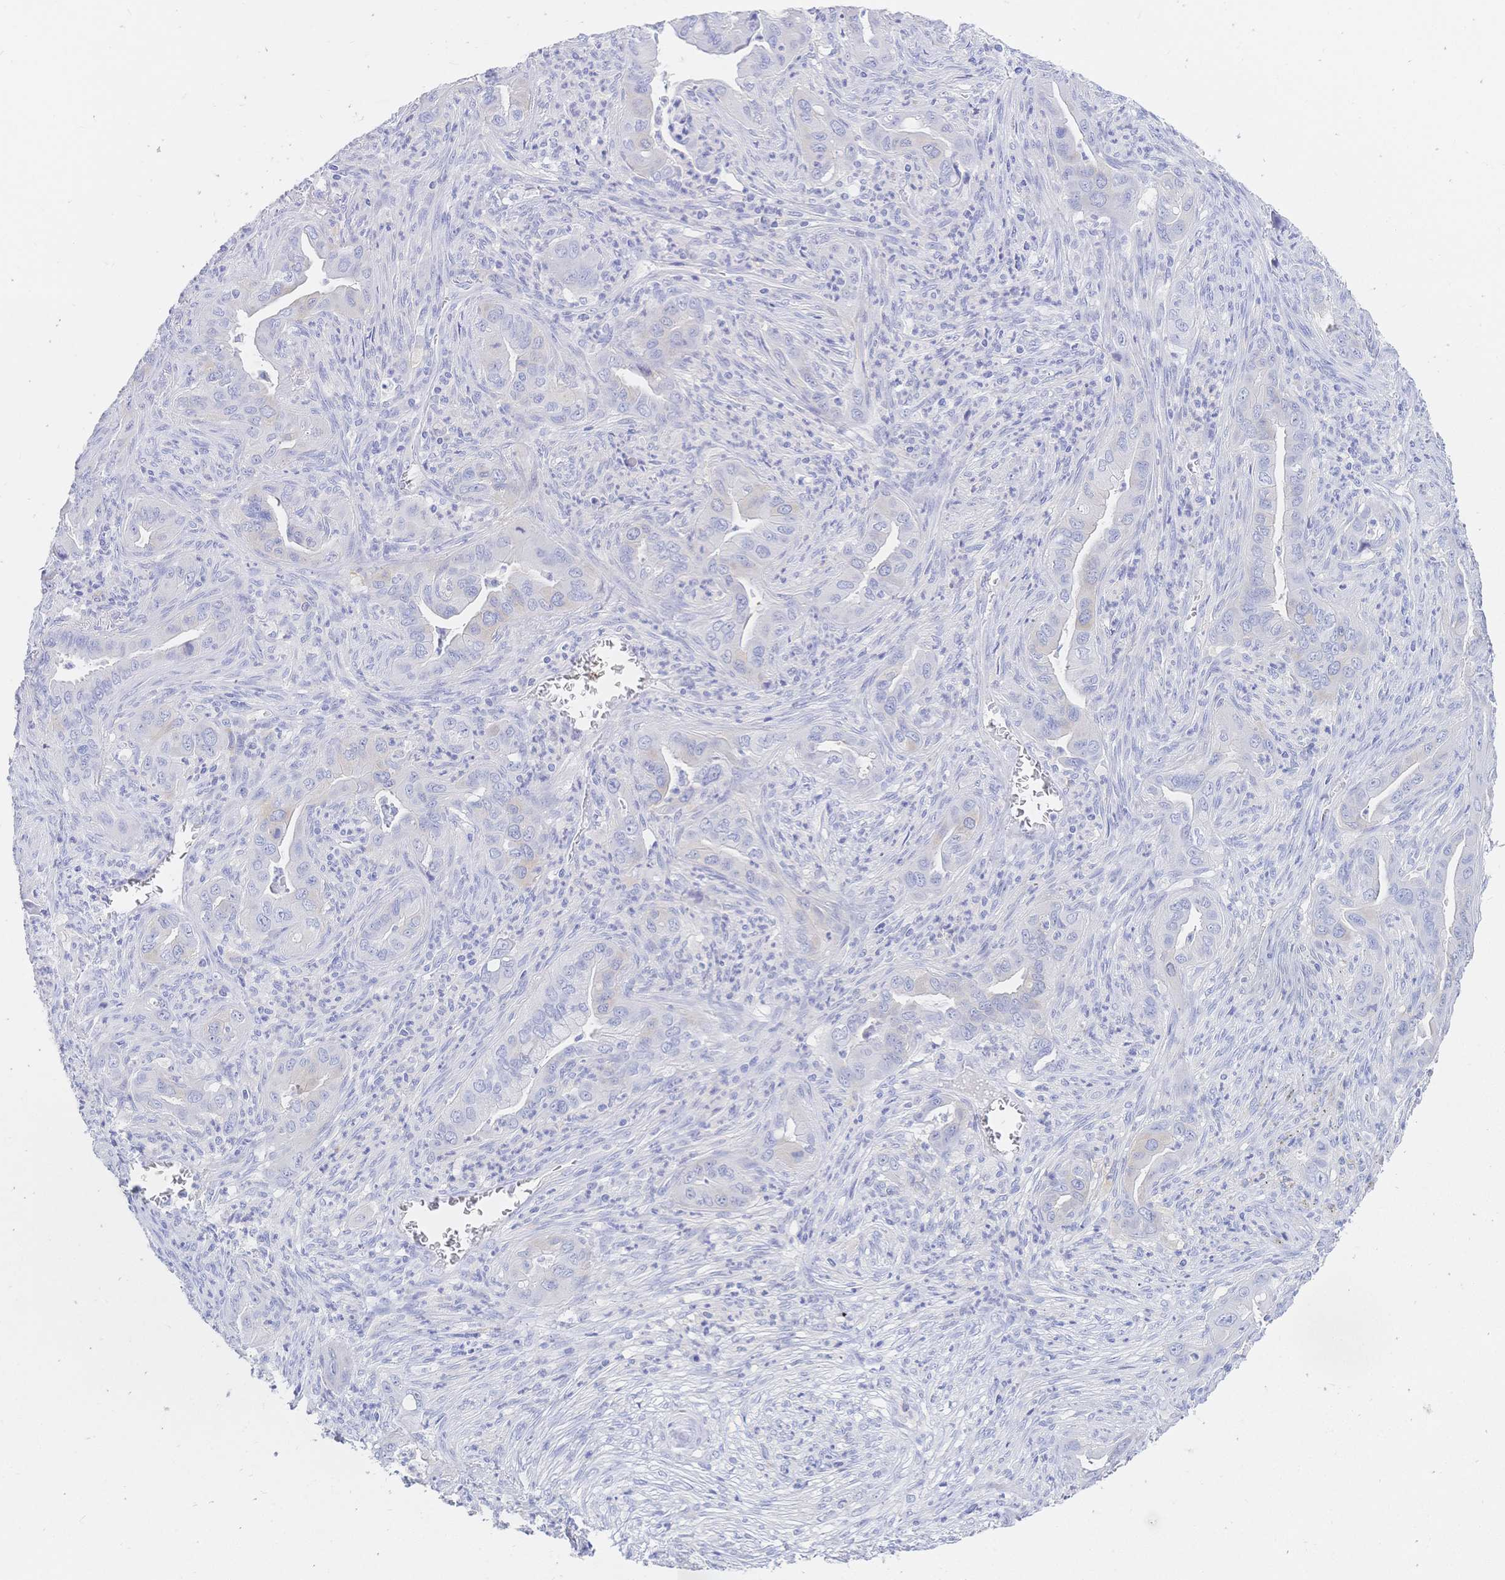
{"staining": {"intensity": "negative", "quantity": "none", "location": "none"}, "tissue": "lung cancer", "cell_type": "Tumor cells", "image_type": "cancer", "snomed": [{"axis": "morphology", "description": "Adenocarcinoma, NOS"}, {"axis": "topography", "description": "Lung"}], "caption": "This micrograph is of adenocarcinoma (lung) stained with IHC to label a protein in brown with the nuclei are counter-stained blue. There is no positivity in tumor cells.", "gene": "RRM1", "patient": {"sex": "male", "age": 65}}